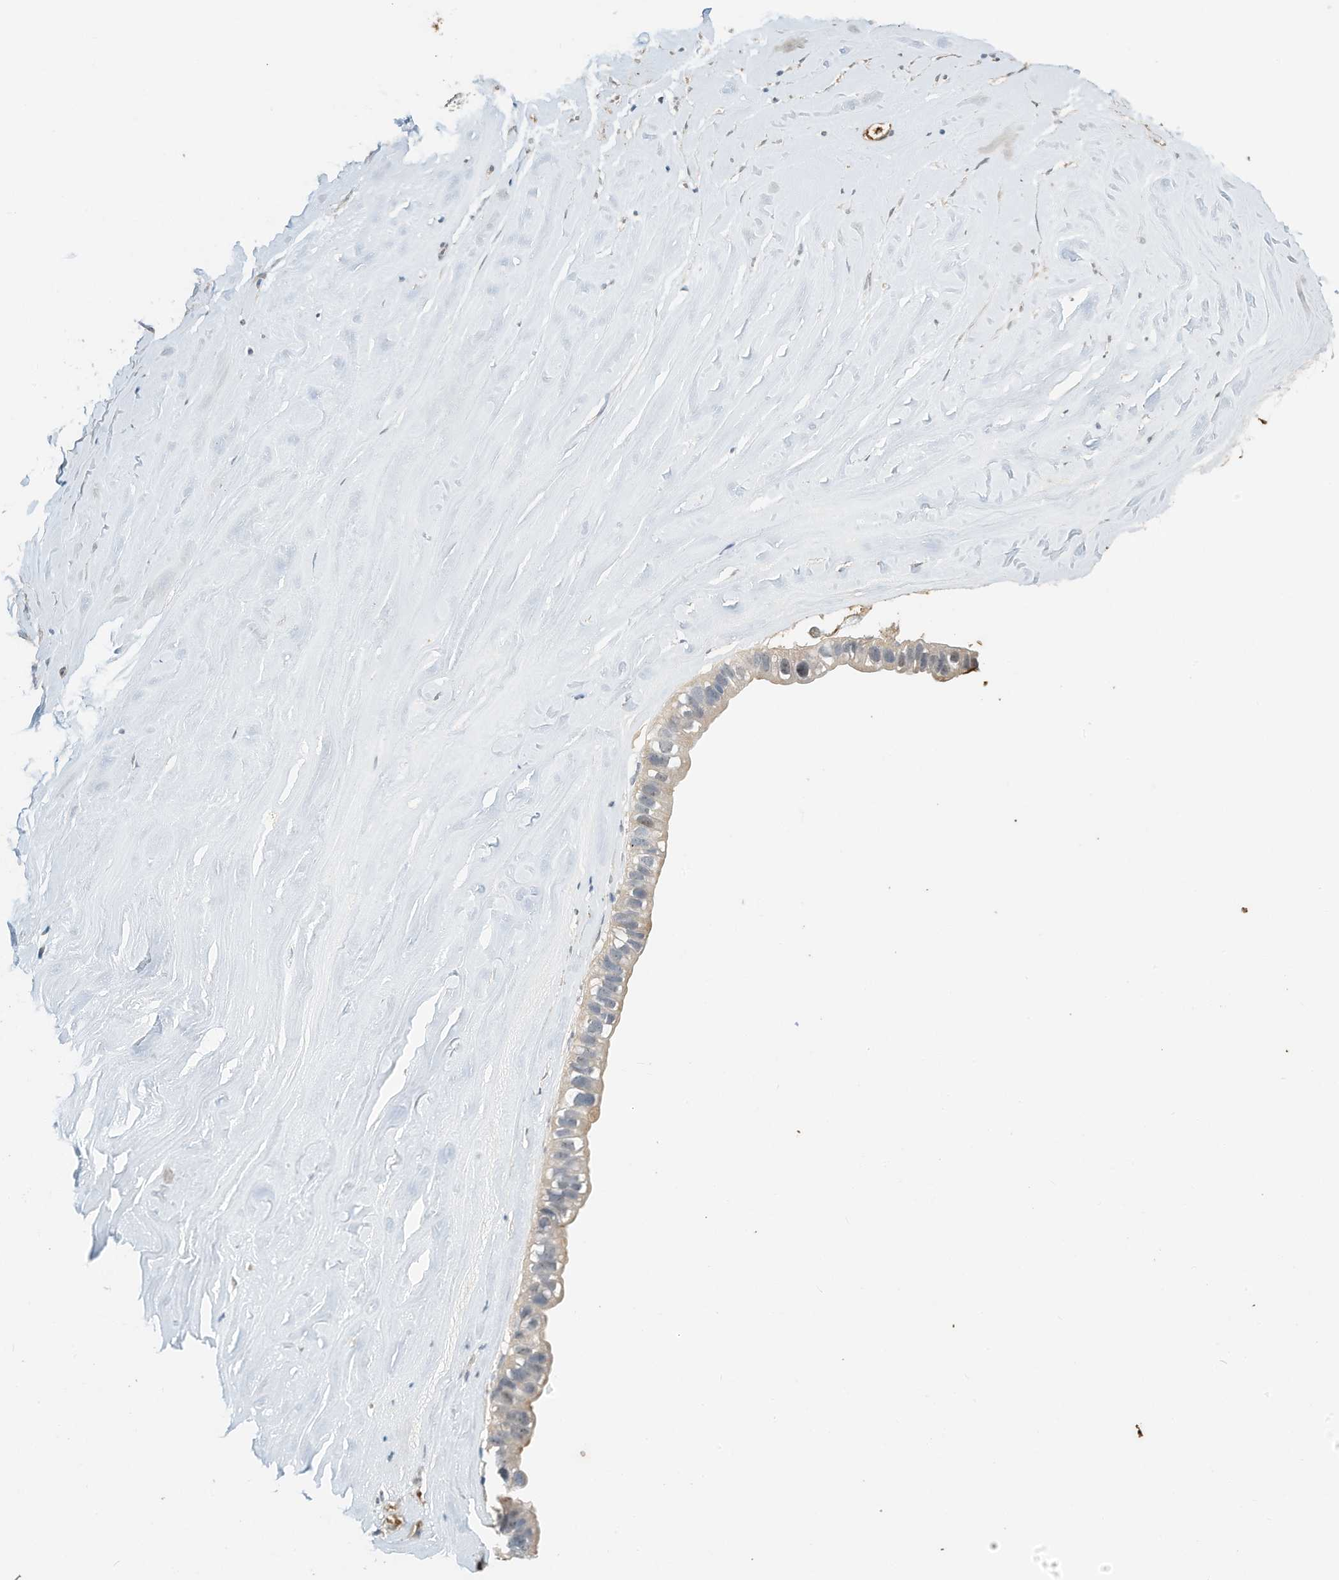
{"staining": {"intensity": "weak", "quantity": "<25%", "location": "nuclear"}, "tissue": "ovarian cancer", "cell_type": "Tumor cells", "image_type": "cancer", "snomed": [{"axis": "morphology", "description": "Cystadenocarcinoma, mucinous, NOS"}, {"axis": "topography", "description": "Ovary"}], "caption": "Protein analysis of mucinous cystadenocarcinoma (ovarian) displays no significant expression in tumor cells. (Brightfield microscopy of DAB immunohistochemistry (IHC) at high magnification).", "gene": "RCAN3", "patient": {"sex": "female", "age": 61}}